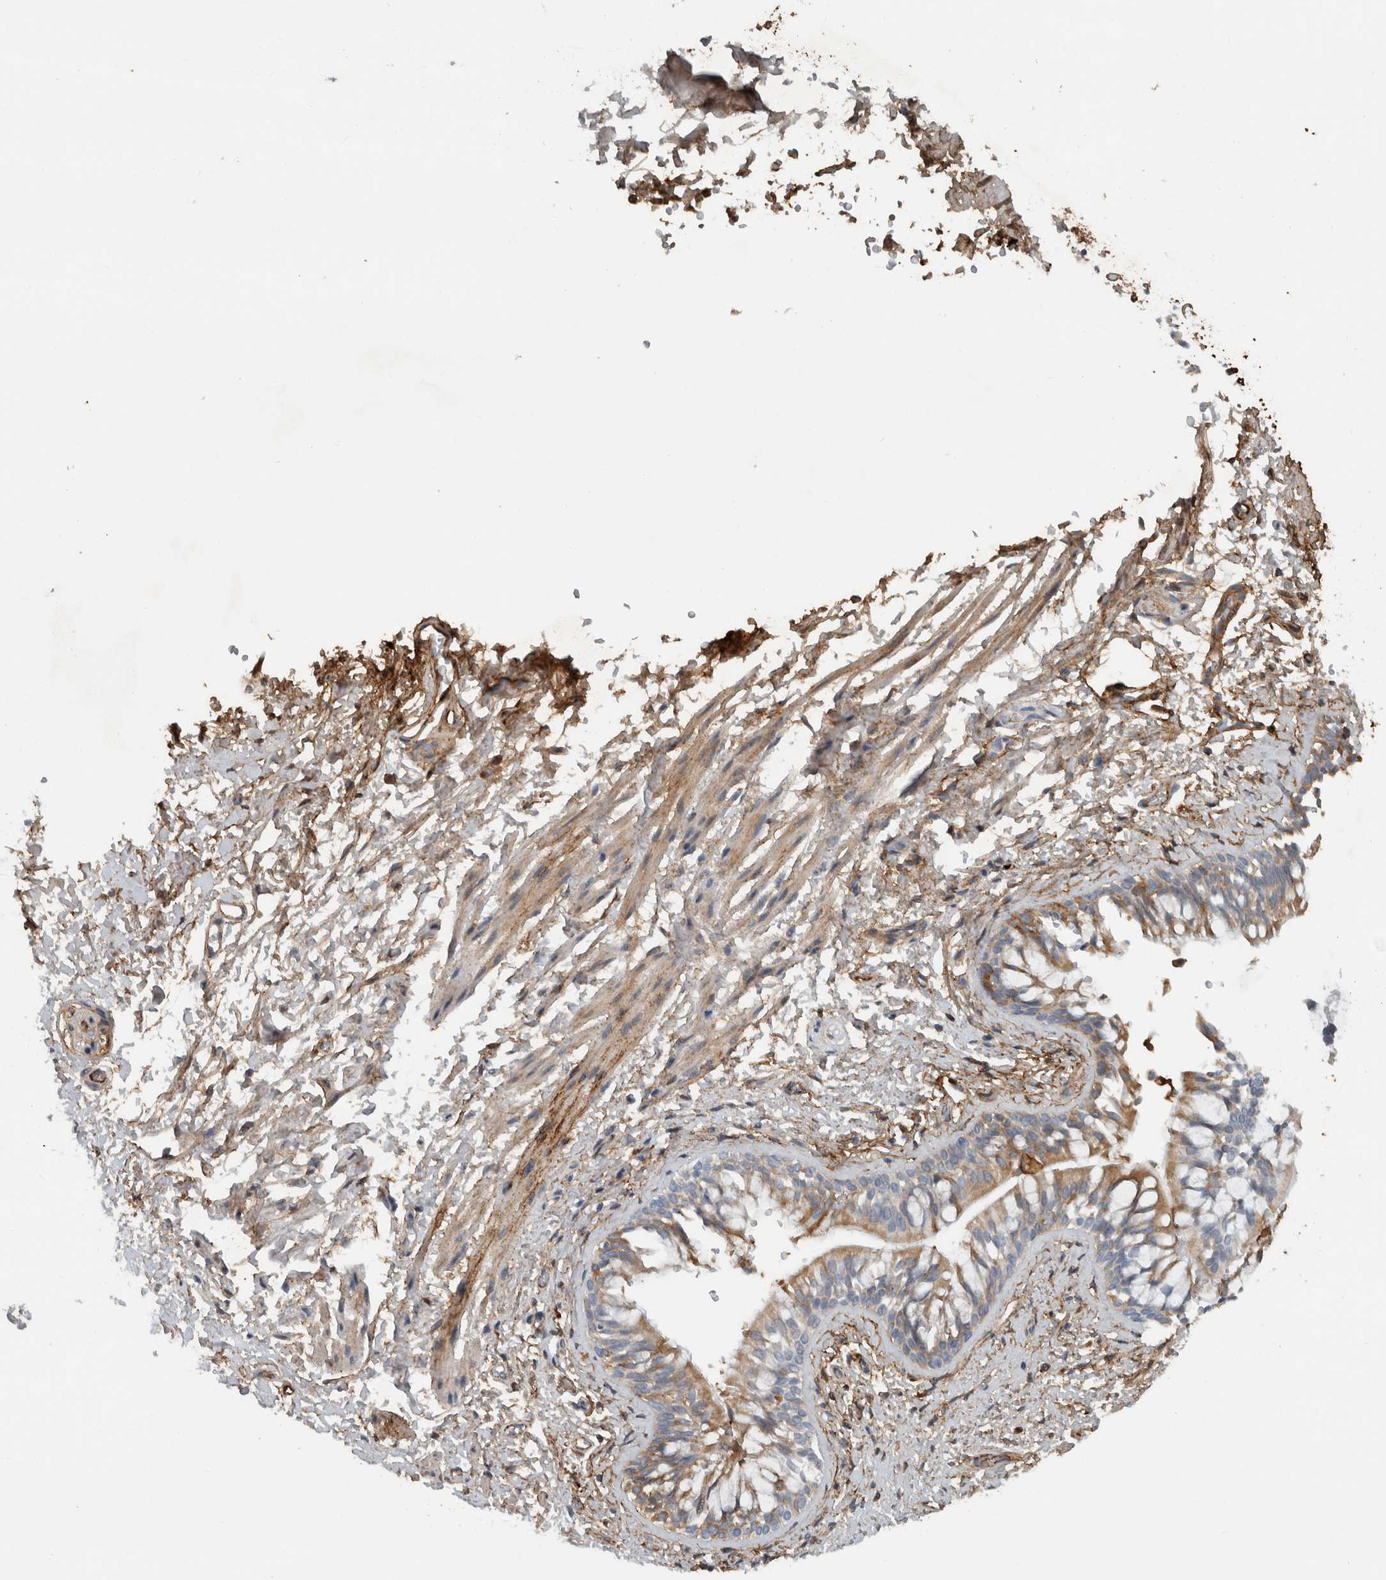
{"staining": {"intensity": "moderate", "quantity": "<25%", "location": "cytoplasmic/membranous"}, "tissue": "bronchus", "cell_type": "Respiratory epithelial cells", "image_type": "normal", "snomed": [{"axis": "morphology", "description": "Normal tissue, NOS"}, {"axis": "morphology", "description": "Inflammation, NOS"}, {"axis": "topography", "description": "Cartilage tissue"}, {"axis": "topography", "description": "Bronchus"}, {"axis": "topography", "description": "Lung"}], "caption": "An IHC histopathology image of unremarkable tissue is shown. Protein staining in brown highlights moderate cytoplasmic/membranous positivity in bronchus within respiratory epithelial cells.", "gene": "FN1", "patient": {"sex": "female", "age": 64}}